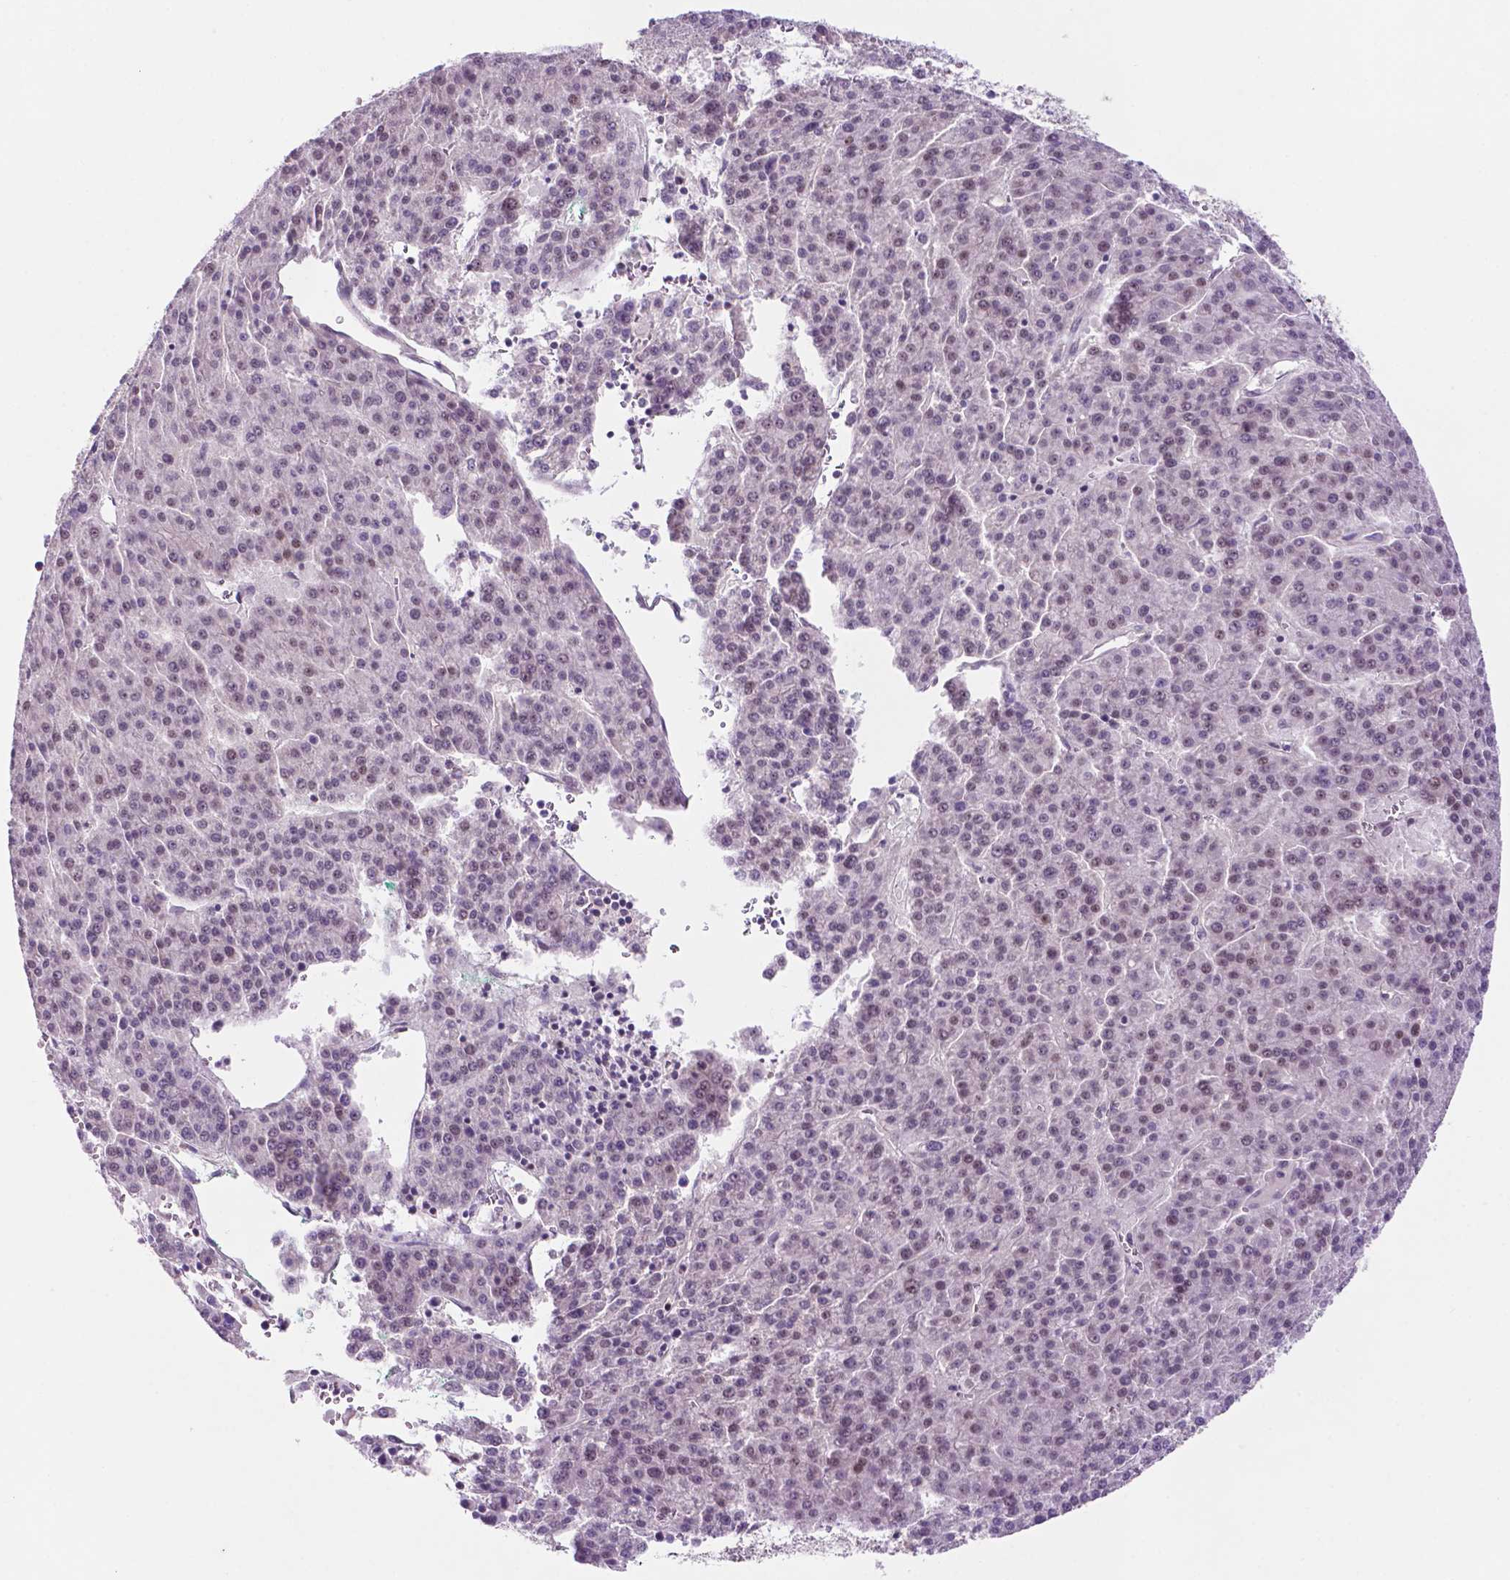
{"staining": {"intensity": "weak", "quantity": "<25%", "location": "nuclear"}, "tissue": "liver cancer", "cell_type": "Tumor cells", "image_type": "cancer", "snomed": [{"axis": "morphology", "description": "Carcinoma, Hepatocellular, NOS"}, {"axis": "topography", "description": "Liver"}], "caption": "This is an immunohistochemistry photomicrograph of human liver cancer (hepatocellular carcinoma). There is no positivity in tumor cells.", "gene": "FAM50B", "patient": {"sex": "female", "age": 58}}